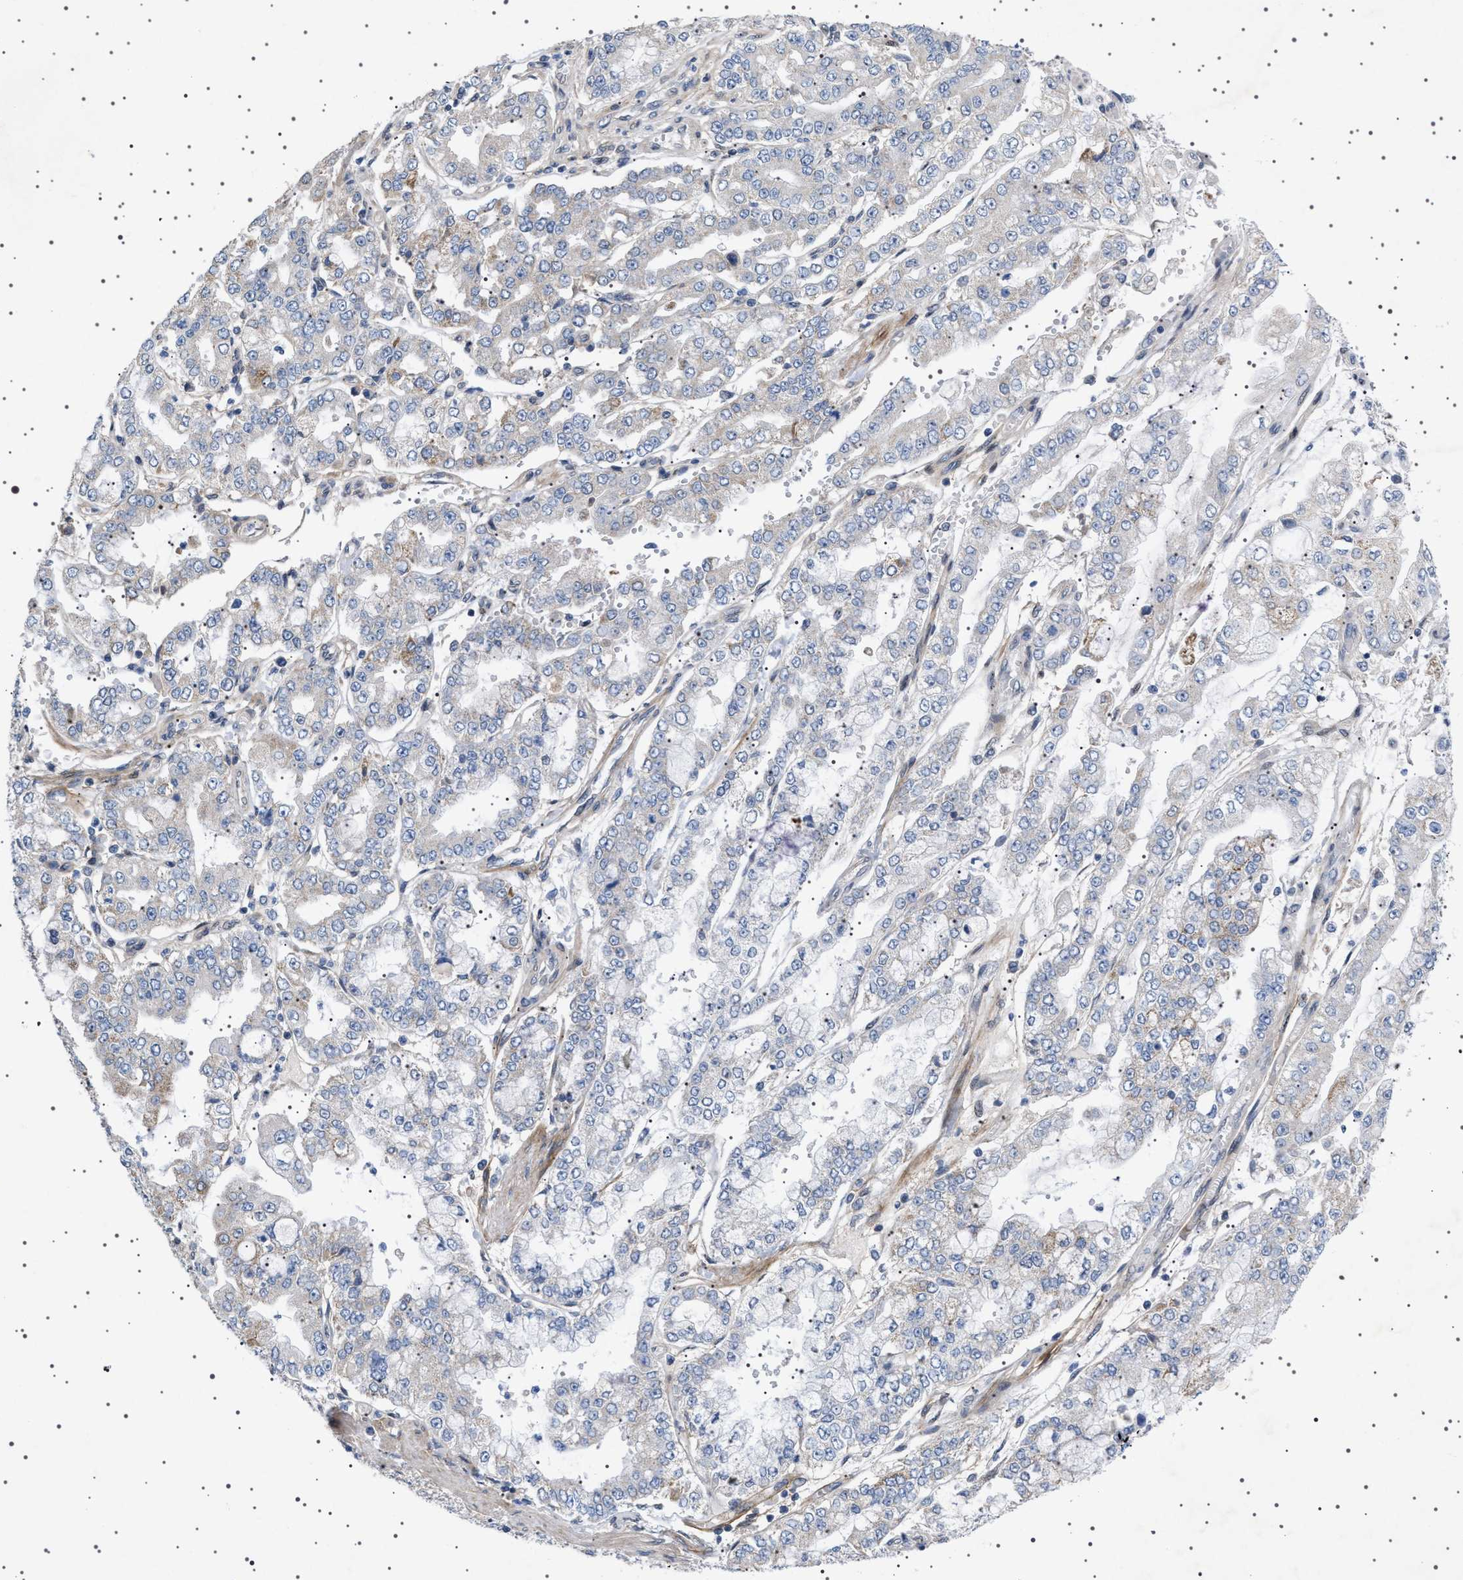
{"staining": {"intensity": "weak", "quantity": "<25%", "location": "cytoplasmic/membranous"}, "tissue": "stomach cancer", "cell_type": "Tumor cells", "image_type": "cancer", "snomed": [{"axis": "morphology", "description": "Adenocarcinoma, NOS"}, {"axis": "topography", "description": "Stomach"}], "caption": "This is an immunohistochemistry (IHC) image of adenocarcinoma (stomach). There is no expression in tumor cells.", "gene": "HTR1A", "patient": {"sex": "male", "age": 76}}